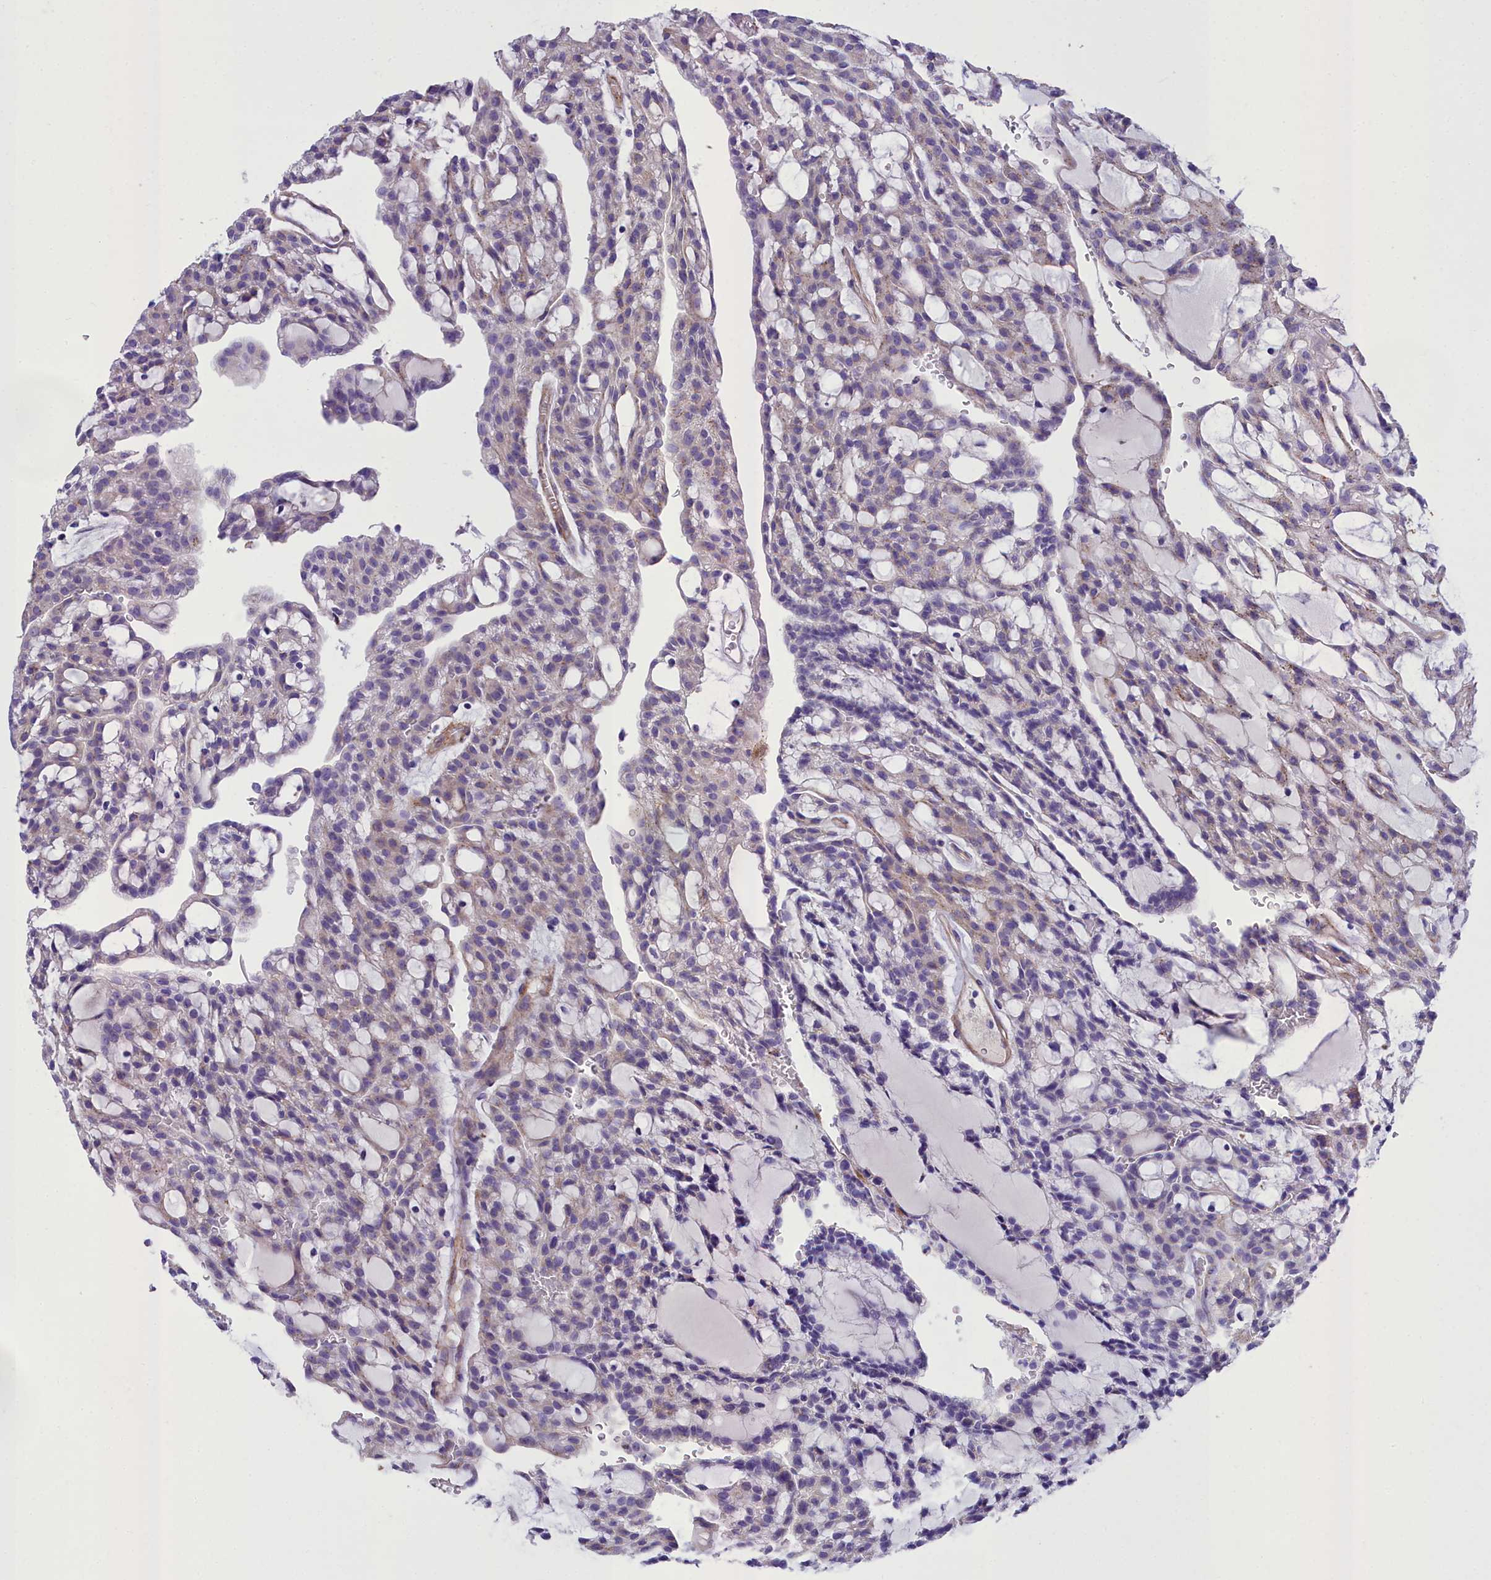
{"staining": {"intensity": "weak", "quantity": "<25%", "location": "cytoplasmic/membranous"}, "tissue": "renal cancer", "cell_type": "Tumor cells", "image_type": "cancer", "snomed": [{"axis": "morphology", "description": "Adenocarcinoma, NOS"}, {"axis": "topography", "description": "Kidney"}], "caption": "IHC histopathology image of renal adenocarcinoma stained for a protein (brown), which demonstrates no staining in tumor cells.", "gene": "GFRA1", "patient": {"sex": "male", "age": 63}}